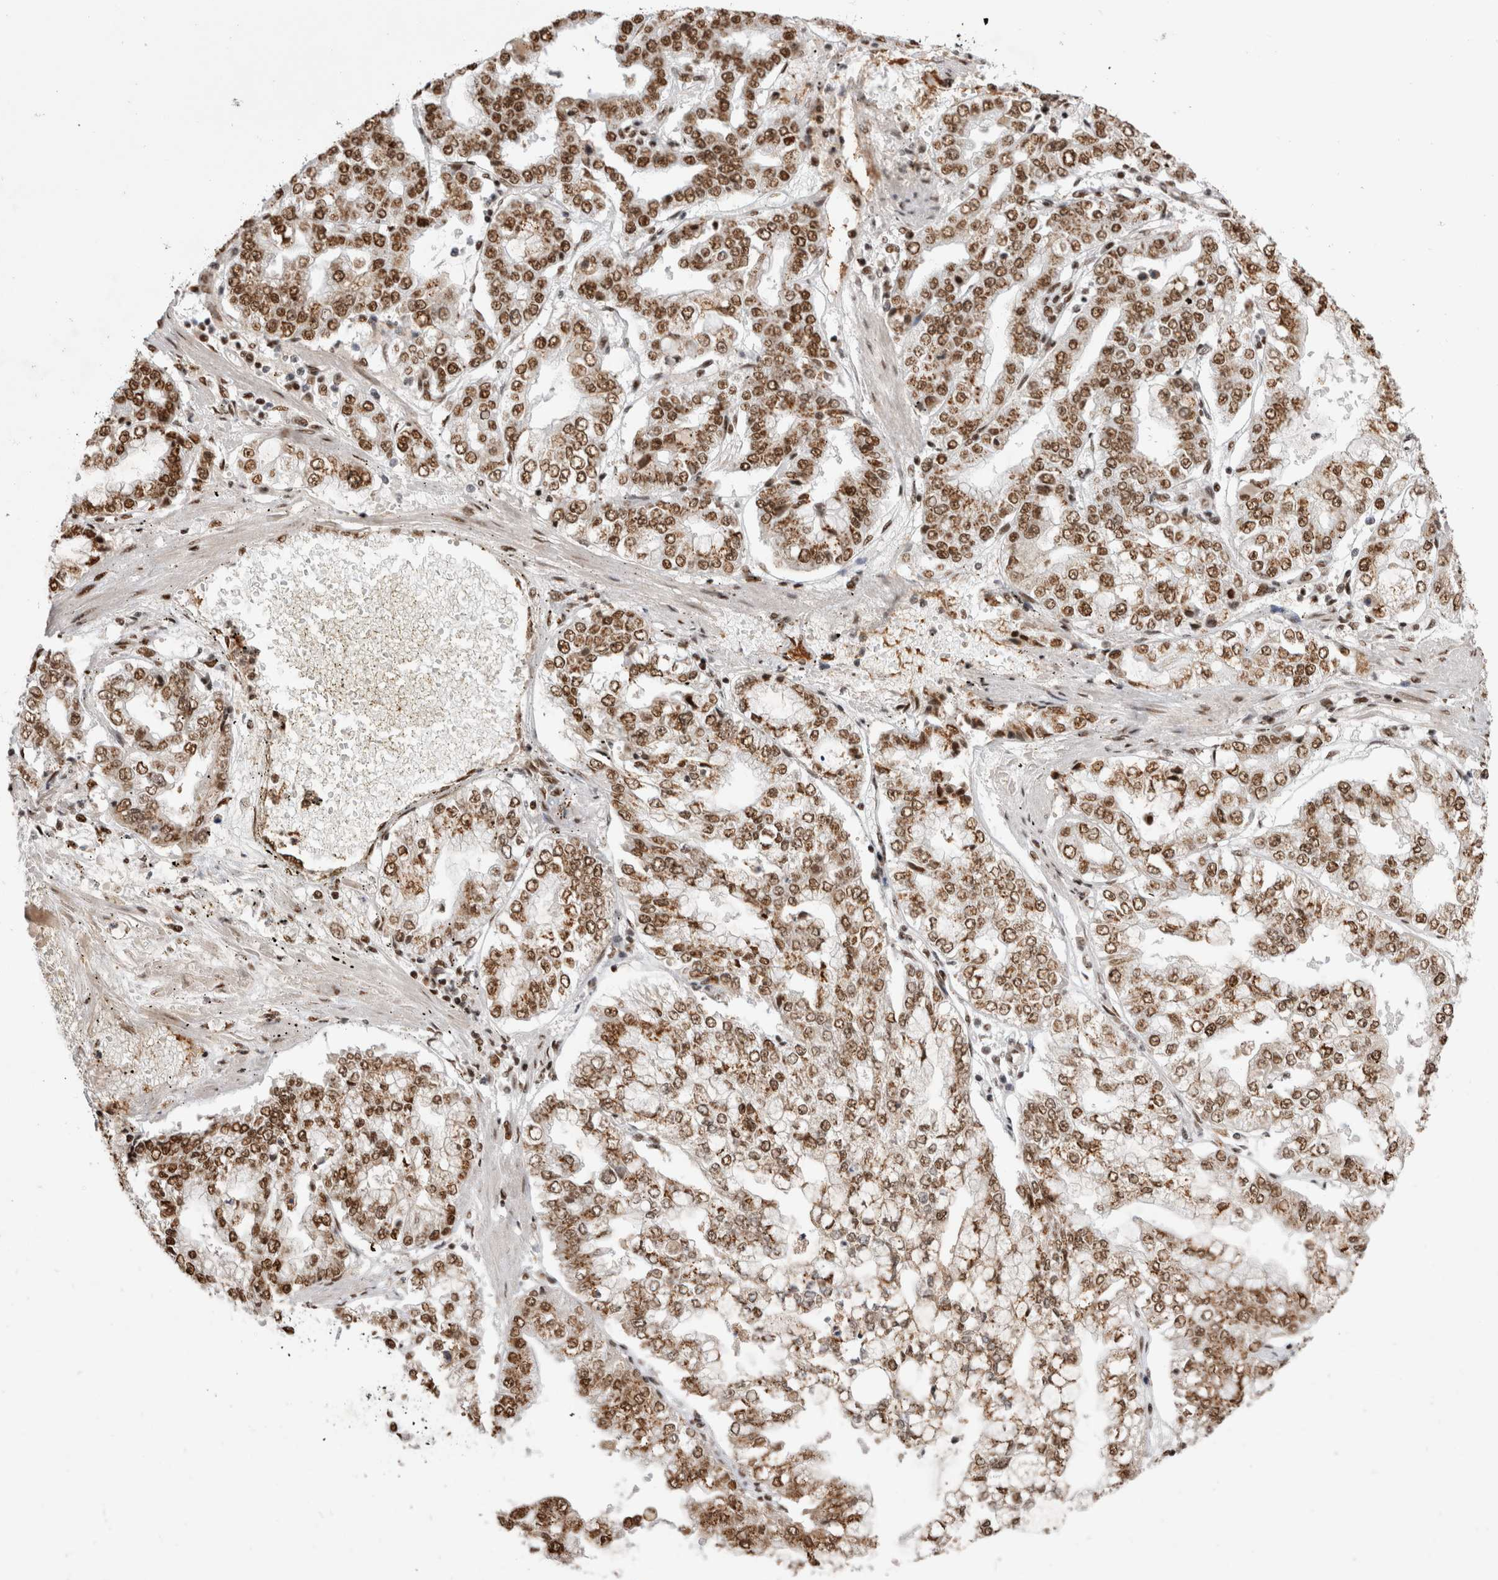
{"staining": {"intensity": "moderate", "quantity": ">75%", "location": "nuclear"}, "tissue": "stomach cancer", "cell_type": "Tumor cells", "image_type": "cancer", "snomed": [{"axis": "morphology", "description": "Adenocarcinoma, NOS"}, {"axis": "topography", "description": "Stomach"}], "caption": "This image shows immunohistochemistry (IHC) staining of human stomach cancer (adenocarcinoma), with medium moderate nuclear positivity in approximately >75% of tumor cells.", "gene": "EYA2", "patient": {"sex": "male", "age": 76}}